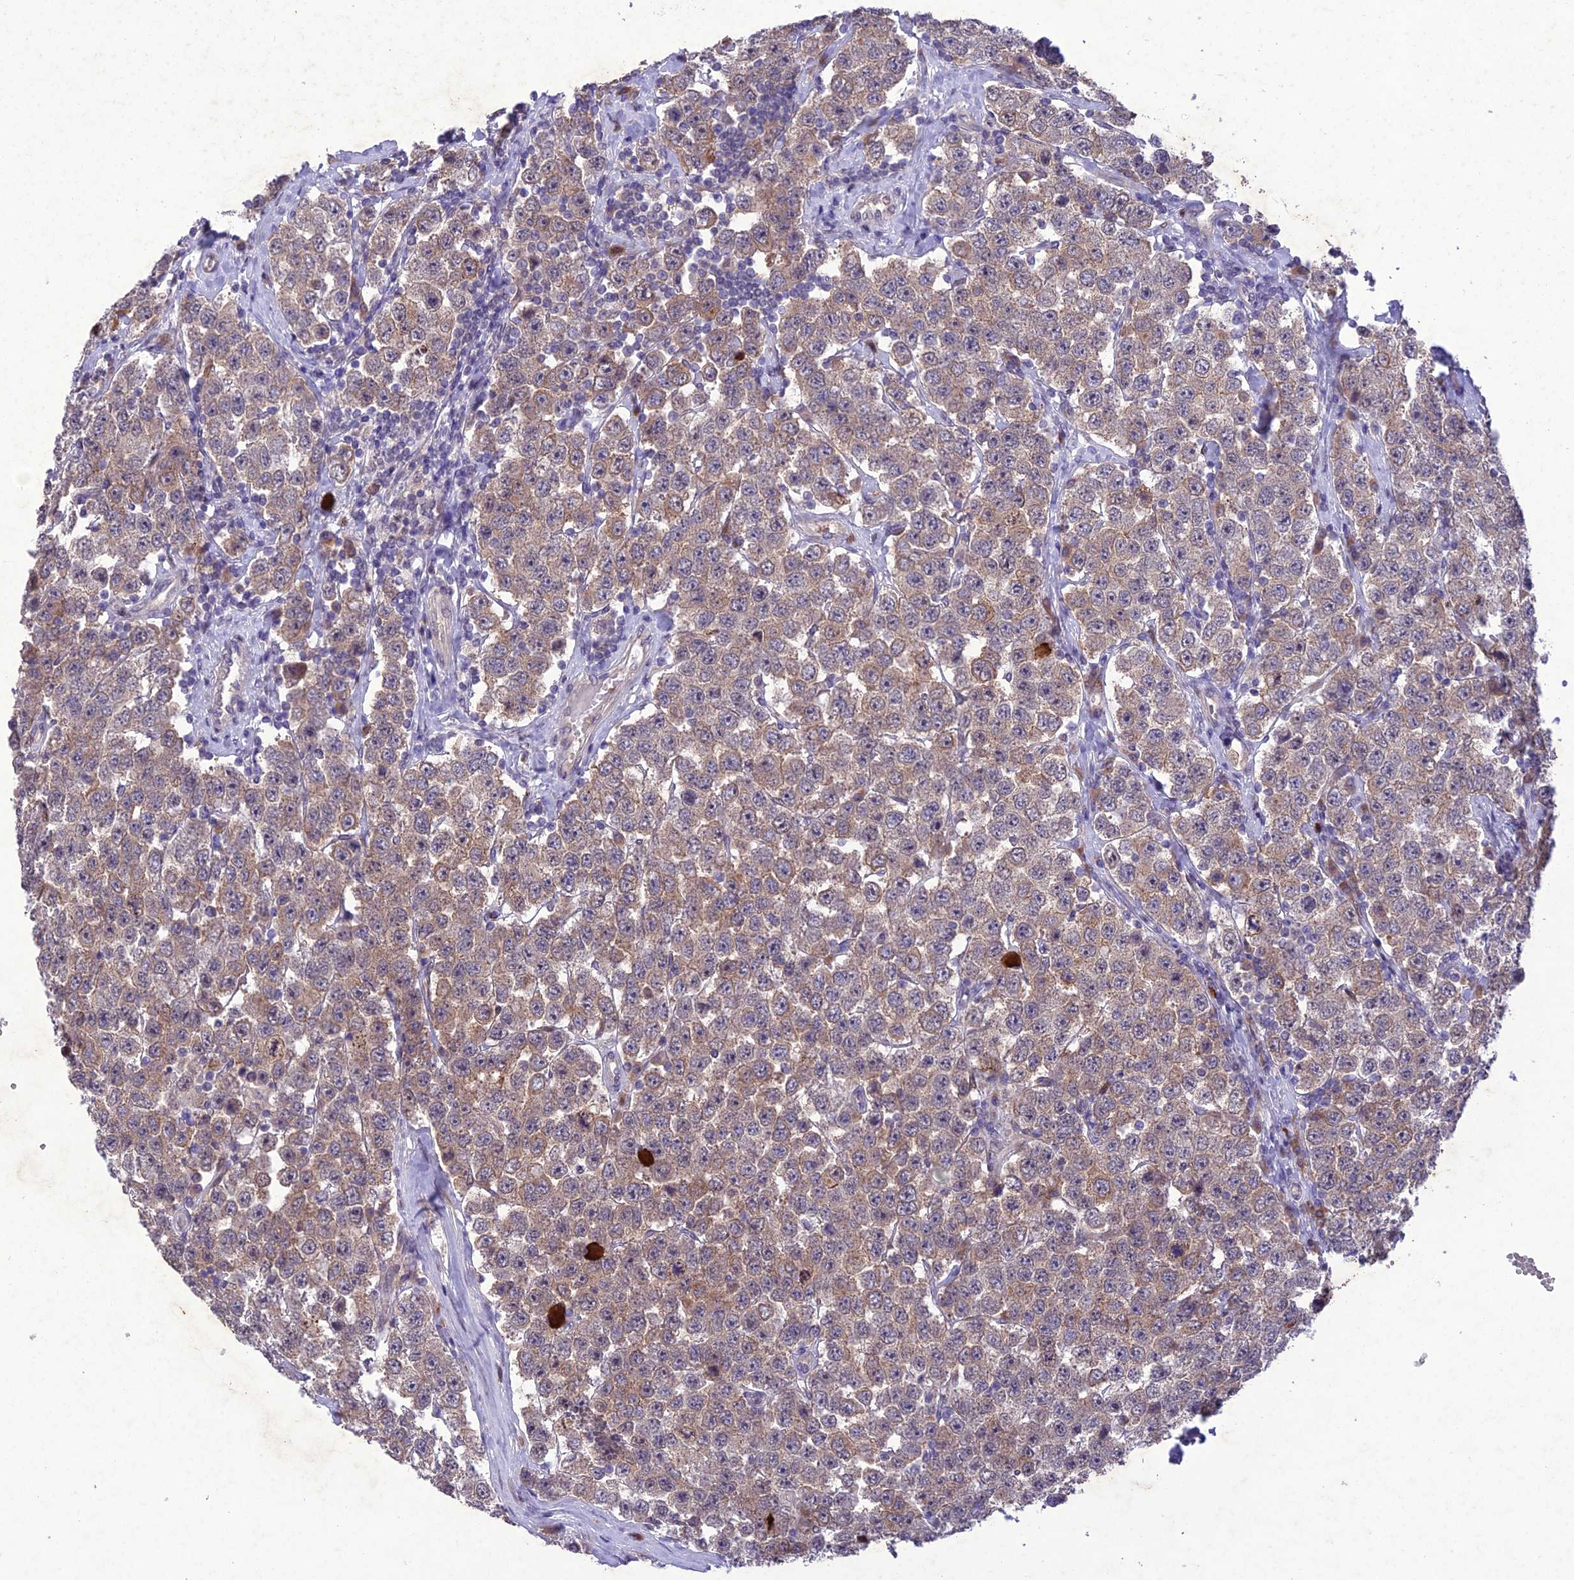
{"staining": {"intensity": "moderate", "quantity": "25%-75%", "location": "cytoplasmic/membranous"}, "tissue": "testis cancer", "cell_type": "Tumor cells", "image_type": "cancer", "snomed": [{"axis": "morphology", "description": "Seminoma, NOS"}, {"axis": "topography", "description": "Testis"}], "caption": "Immunohistochemical staining of human testis cancer (seminoma) demonstrates medium levels of moderate cytoplasmic/membranous protein staining in approximately 25%-75% of tumor cells. (IHC, brightfield microscopy, high magnification).", "gene": "ANKRD52", "patient": {"sex": "male", "age": 28}}